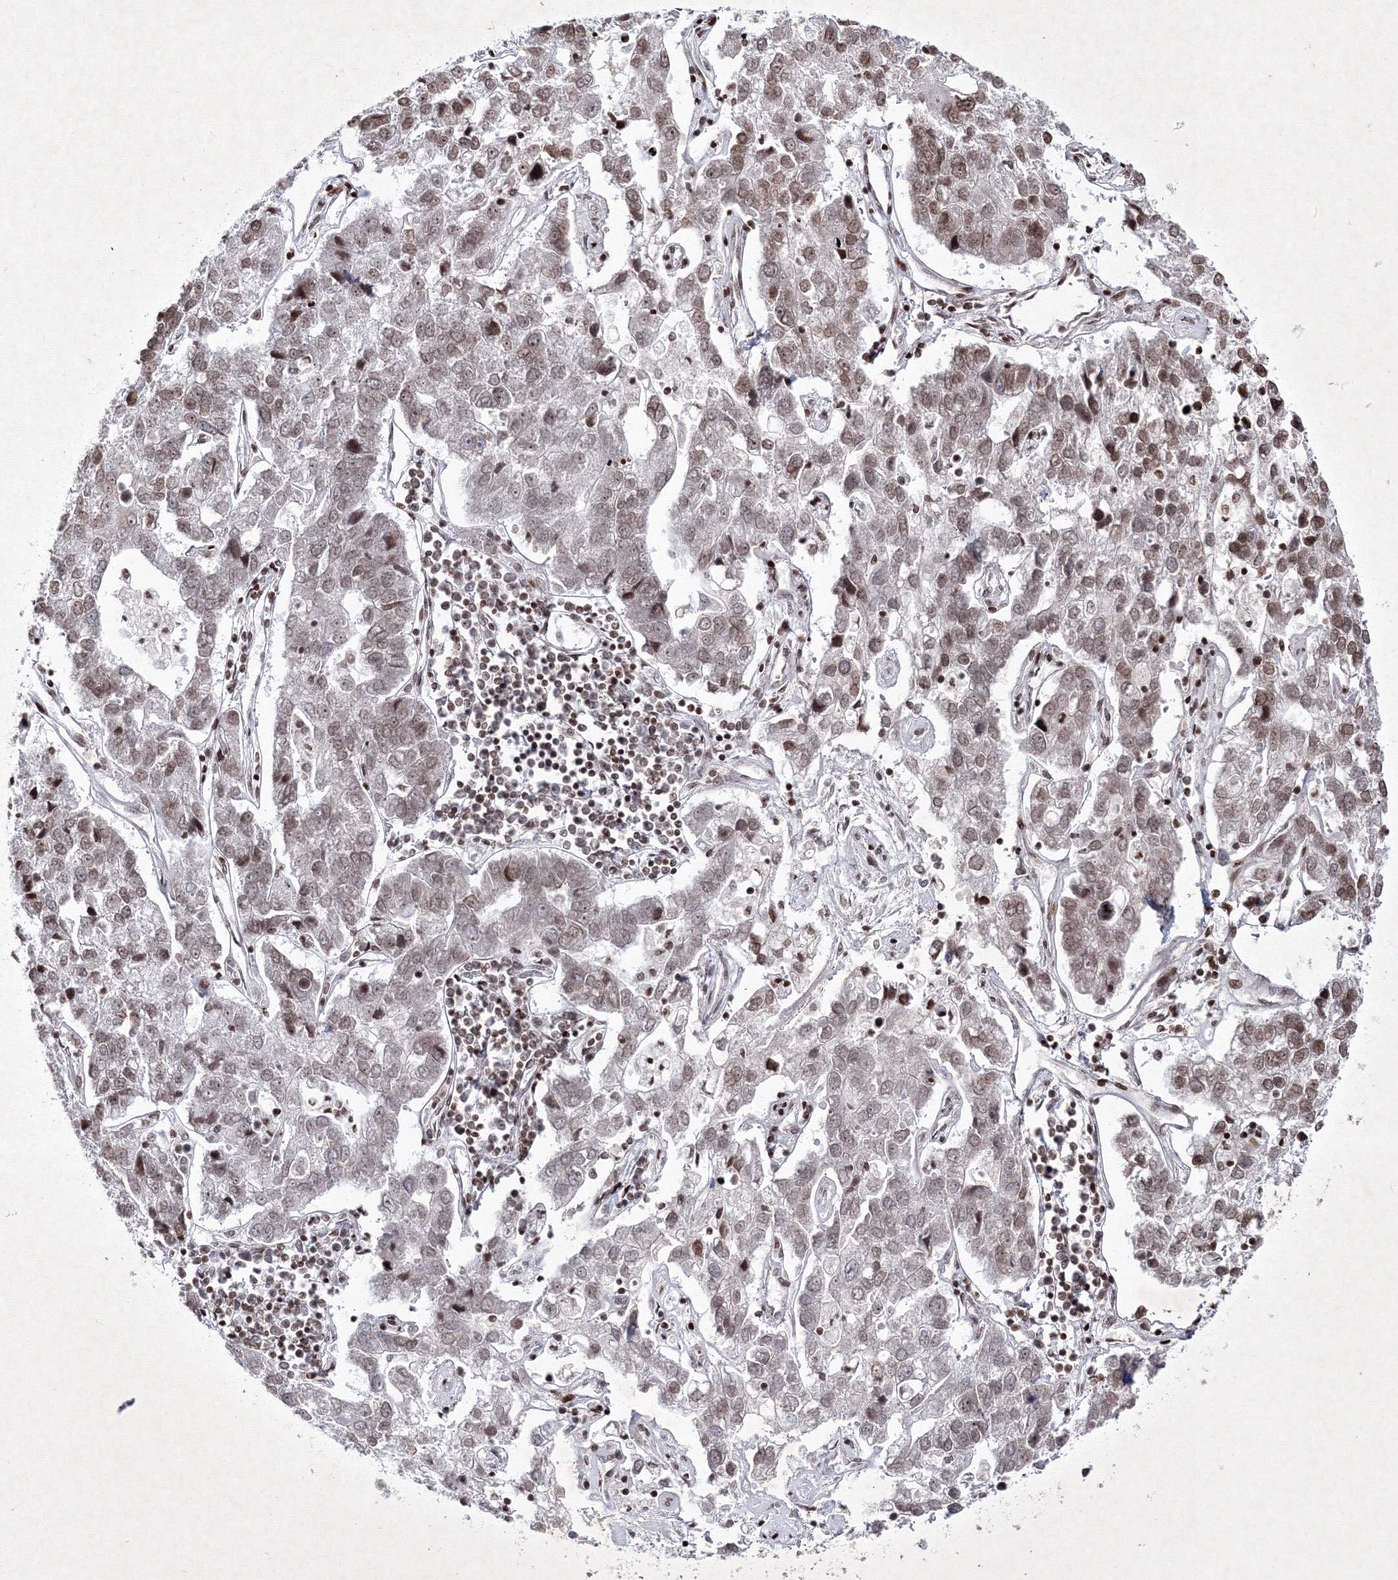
{"staining": {"intensity": "weak", "quantity": "25%-75%", "location": "nuclear"}, "tissue": "pancreatic cancer", "cell_type": "Tumor cells", "image_type": "cancer", "snomed": [{"axis": "morphology", "description": "Adenocarcinoma, NOS"}, {"axis": "topography", "description": "Pancreas"}], "caption": "A brown stain highlights weak nuclear staining of a protein in pancreatic cancer tumor cells. (Stains: DAB in brown, nuclei in blue, Microscopy: brightfield microscopy at high magnification).", "gene": "SMIM29", "patient": {"sex": "female", "age": 61}}